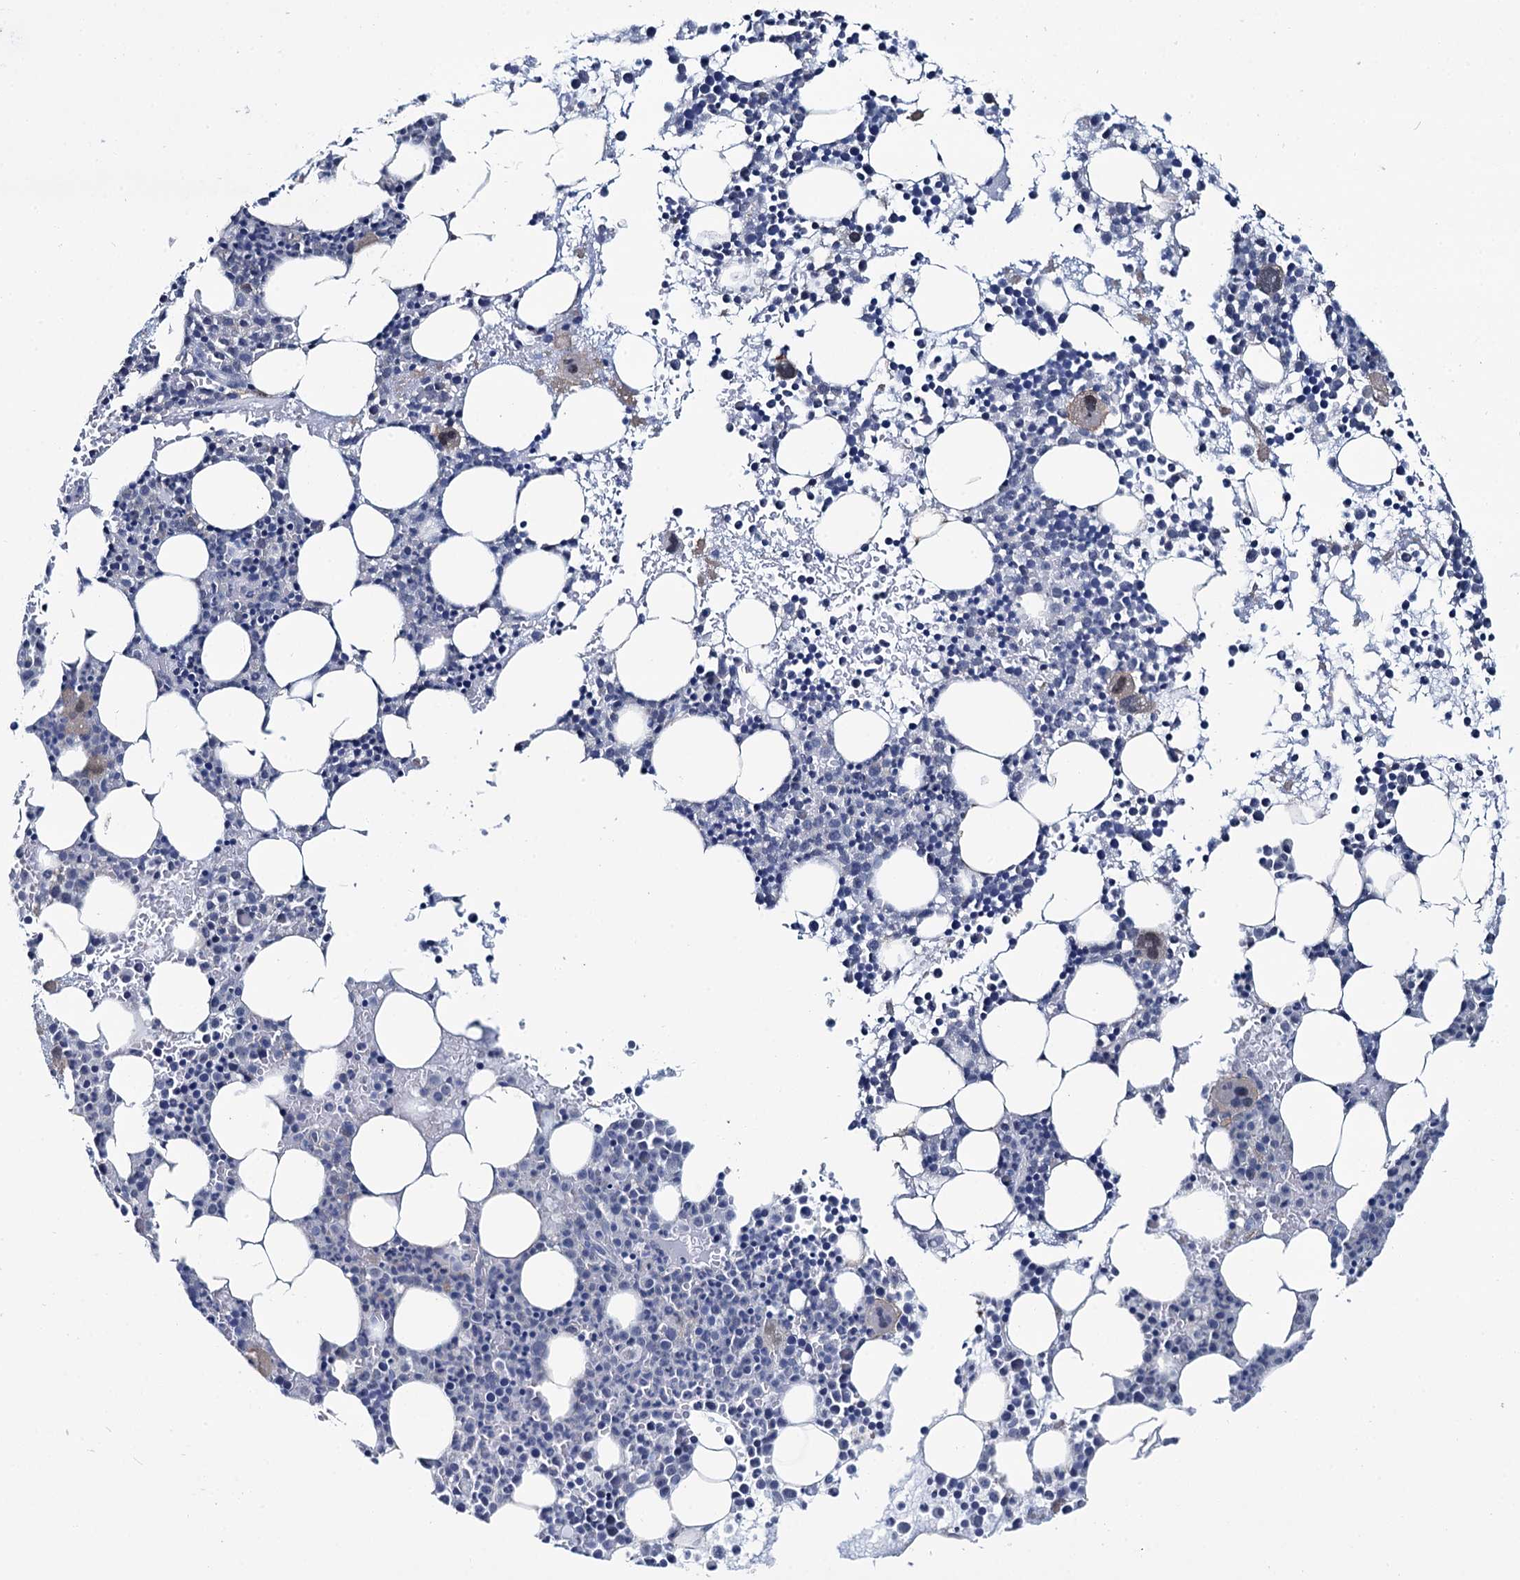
{"staining": {"intensity": "negative", "quantity": "none", "location": "none"}, "tissue": "bone marrow", "cell_type": "Hematopoietic cells", "image_type": "normal", "snomed": [{"axis": "morphology", "description": "Normal tissue, NOS"}, {"axis": "topography", "description": "Bone marrow"}], "caption": "DAB (3,3'-diaminobenzidine) immunohistochemical staining of normal human bone marrow reveals no significant expression in hematopoietic cells.", "gene": "MIOX", "patient": {"sex": "female", "age": 76}}